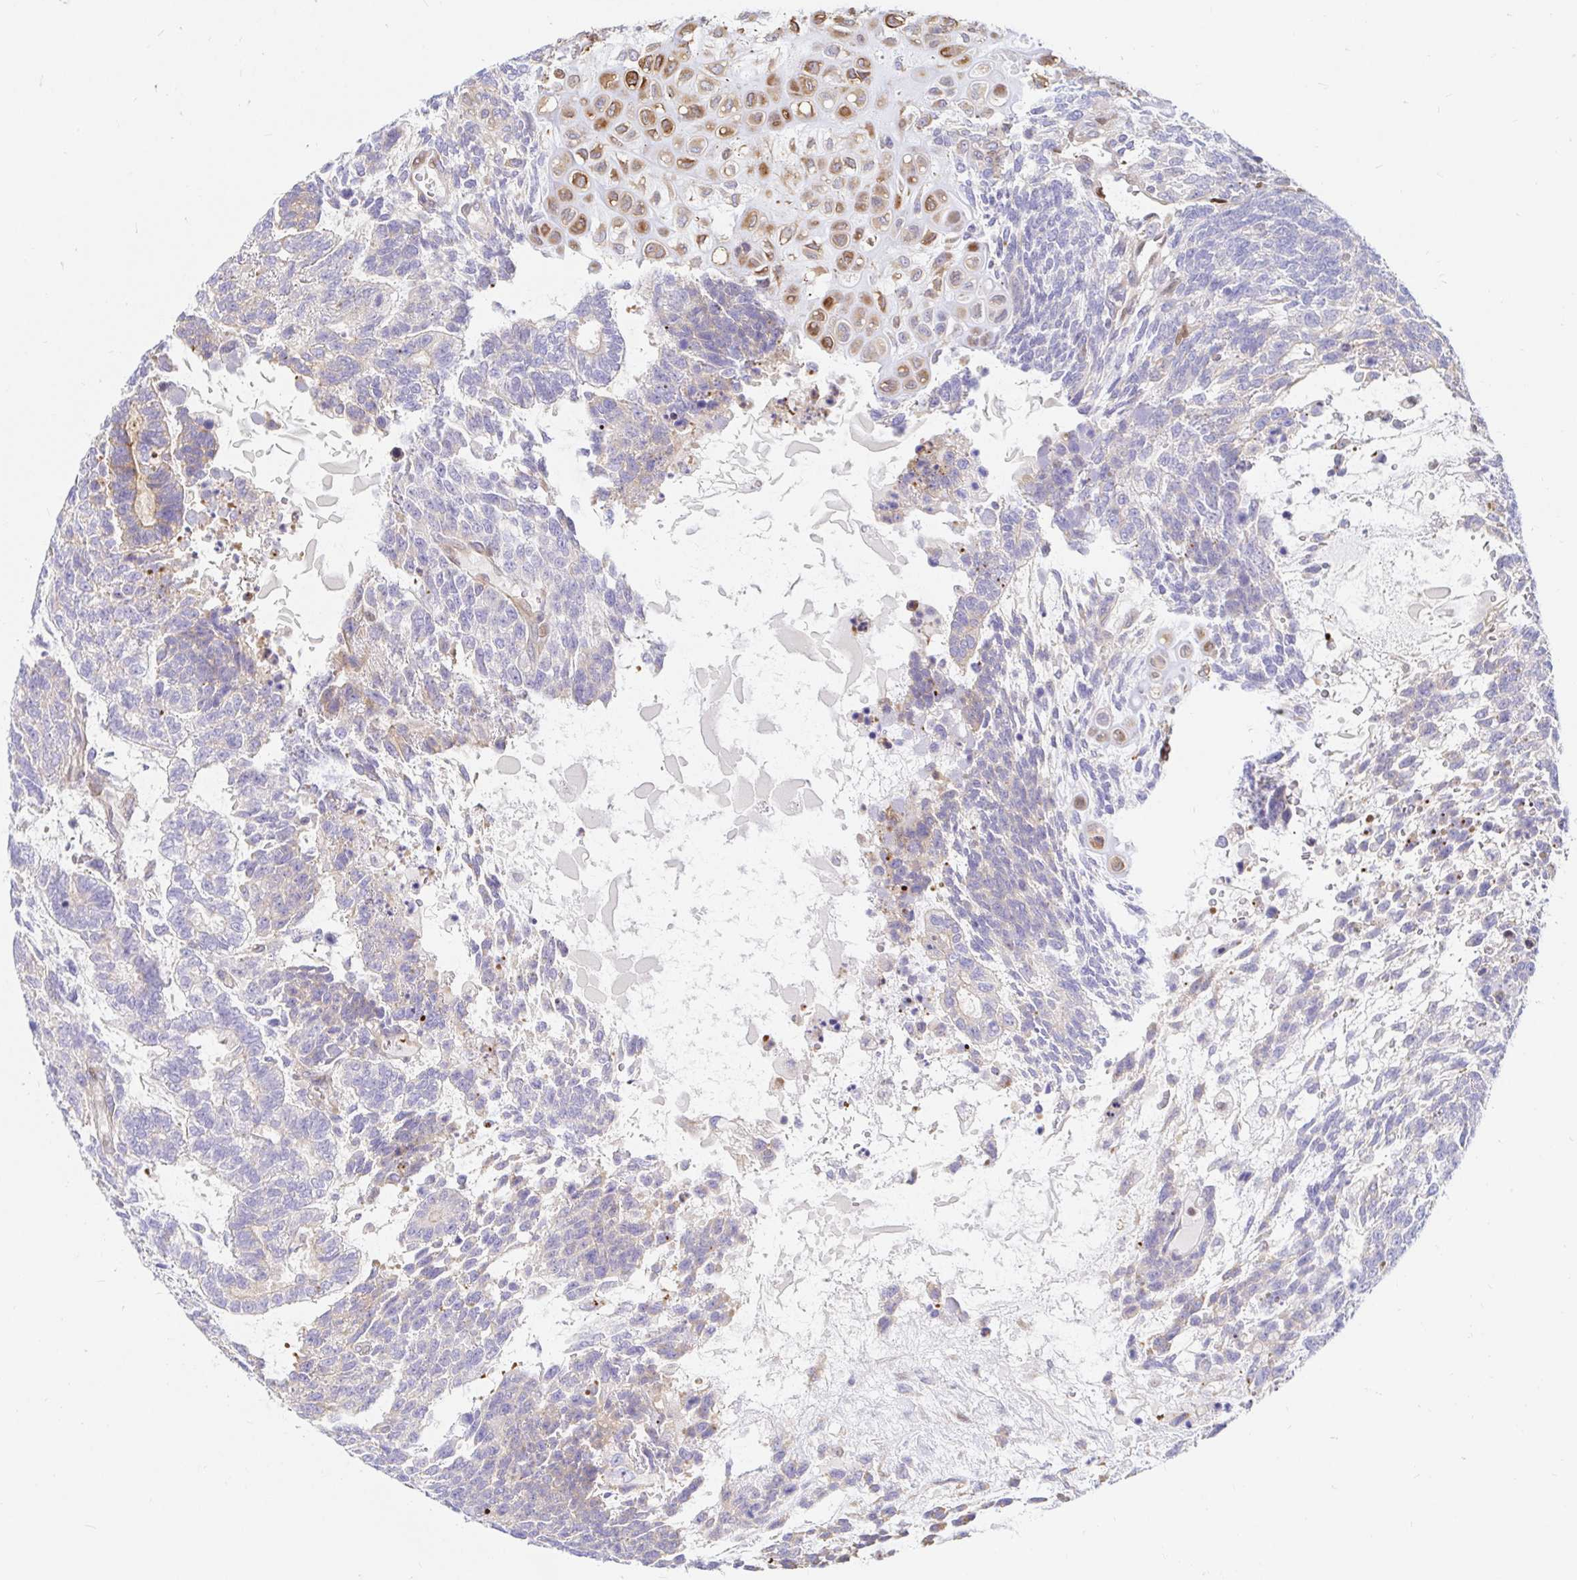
{"staining": {"intensity": "moderate", "quantity": "<25%", "location": "cytoplasmic/membranous"}, "tissue": "testis cancer", "cell_type": "Tumor cells", "image_type": "cancer", "snomed": [{"axis": "morphology", "description": "Carcinoma, Embryonal, NOS"}, {"axis": "topography", "description": "Testis"}], "caption": "This image reveals testis cancer stained with immunohistochemistry (IHC) to label a protein in brown. The cytoplasmic/membranous of tumor cells show moderate positivity for the protein. Nuclei are counter-stained blue.", "gene": "HINFP", "patient": {"sex": "male", "age": 23}}